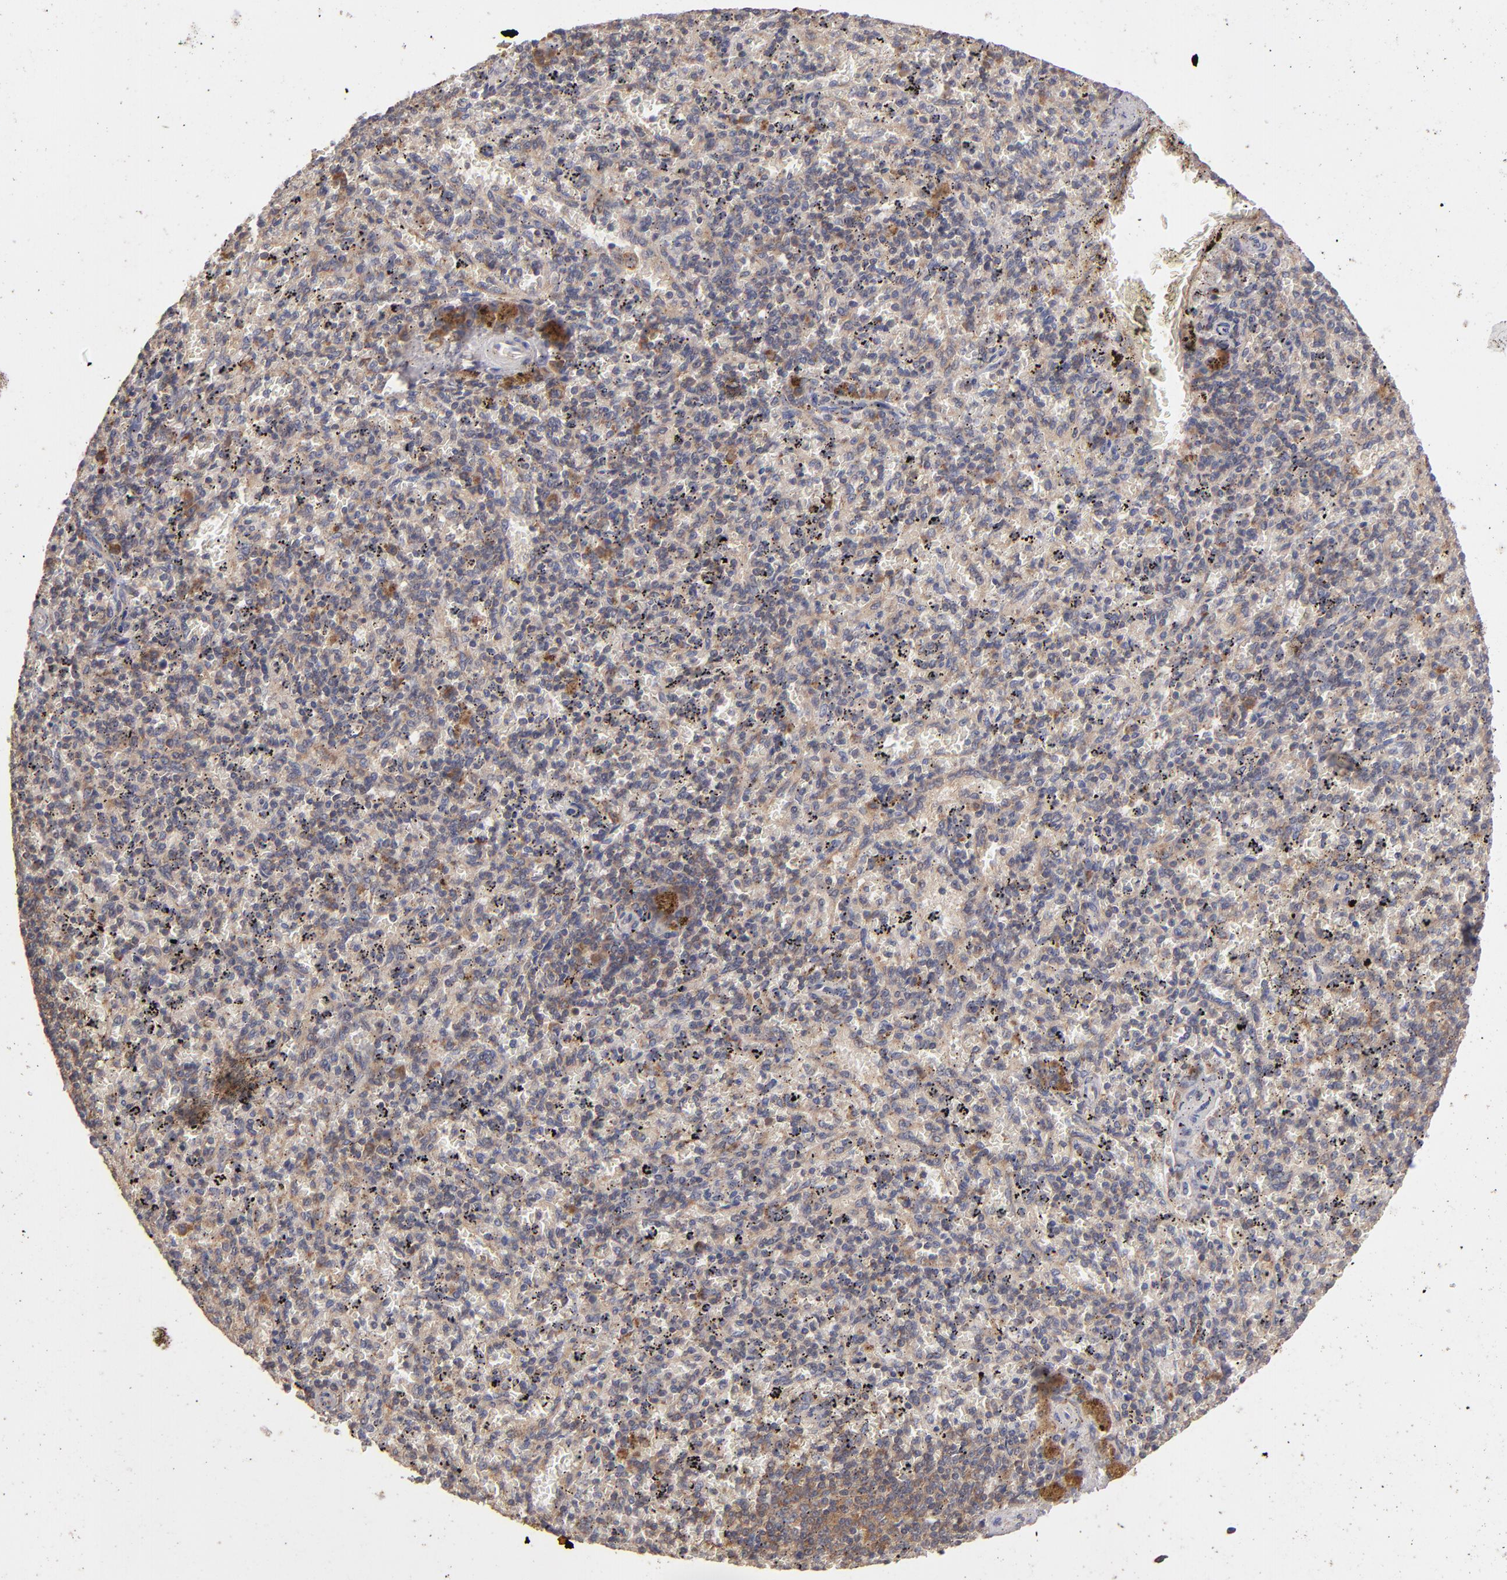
{"staining": {"intensity": "moderate", "quantity": "<25%", "location": "cytoplasmic/membranous"}, "tissue": "spleen", "cell_type": "Cells in red pulp", "image_type": "normal", "snomed": [{"axis": "morphology", "description": "Normal tissue, NOS"}, {"axis": "topography", "description": "Spleen"}], "caption": "IHC (DAB (3,3'-diaminobenzidine)) staining of benign human spleen reveals moderate cytoplasmic/membranous protein expression in about <25% of cells in red pulp. Nuclei are stained in blue.", "gene": "UPF3B", "patient": {"sex": "female", "age": 43}}